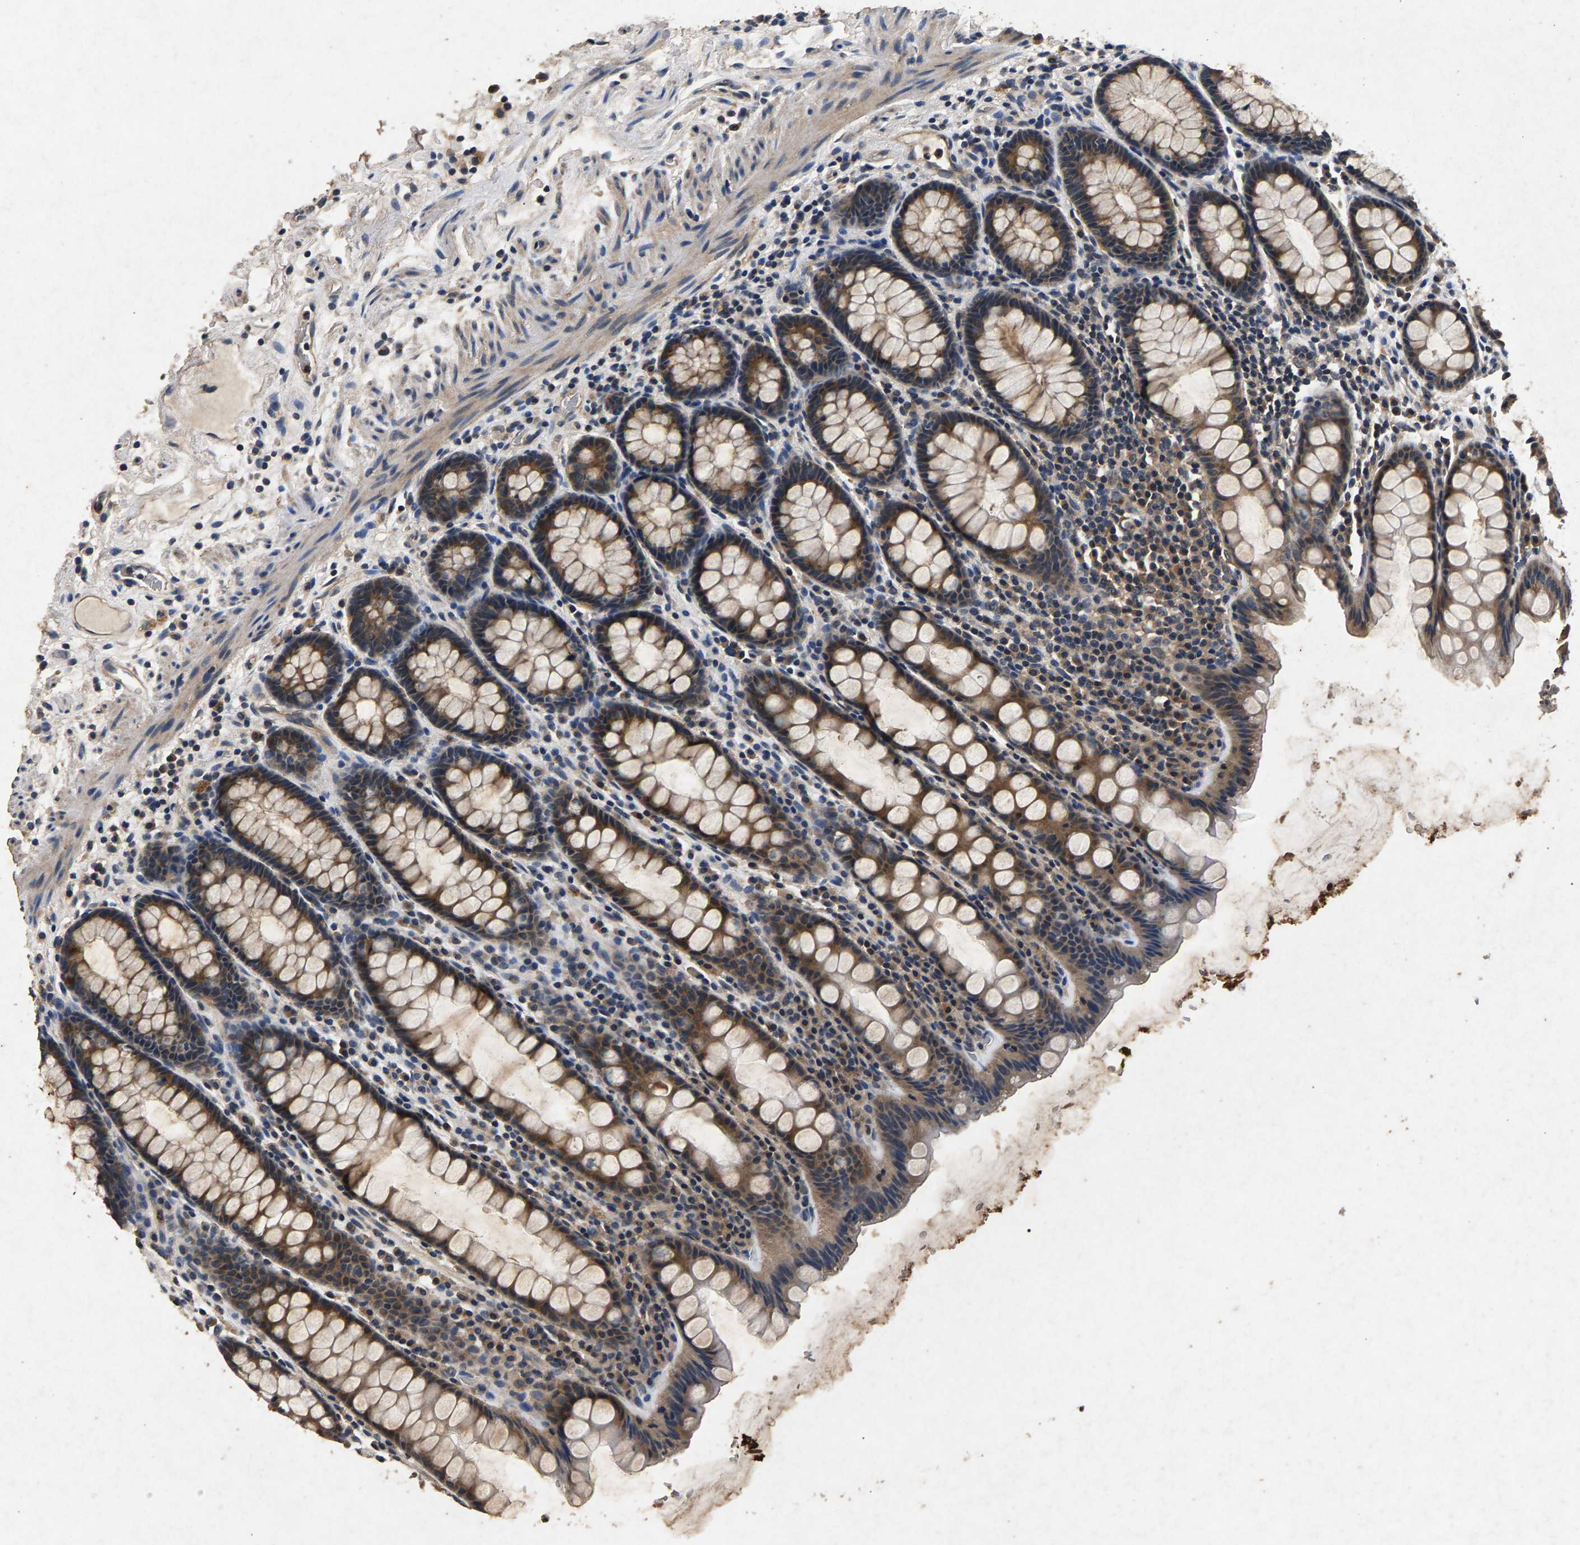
{"staining": {"intensity": "moderate", "quantity": ">75%", "location": "cytoplasmic/membranous"}, "tissue": "rectum", "cell_type": "Glandular cells", "image_type": "normal", "snomed": [{"axis": "morphology", "description": "Normal tissue, NOS"}, {"axis": "topography", "description": "Rectum"}], "caption": "Unremarkable rectum shows moderate cytoplasmic/membranous staining in about >75% of glandular cells, visualized by immunohistochemistry. (DAB IHC, brown staining for protein, blue staining for nuclei).", "gene": "PPP1CC", "patient": {"sex": "male", "age": 92}}